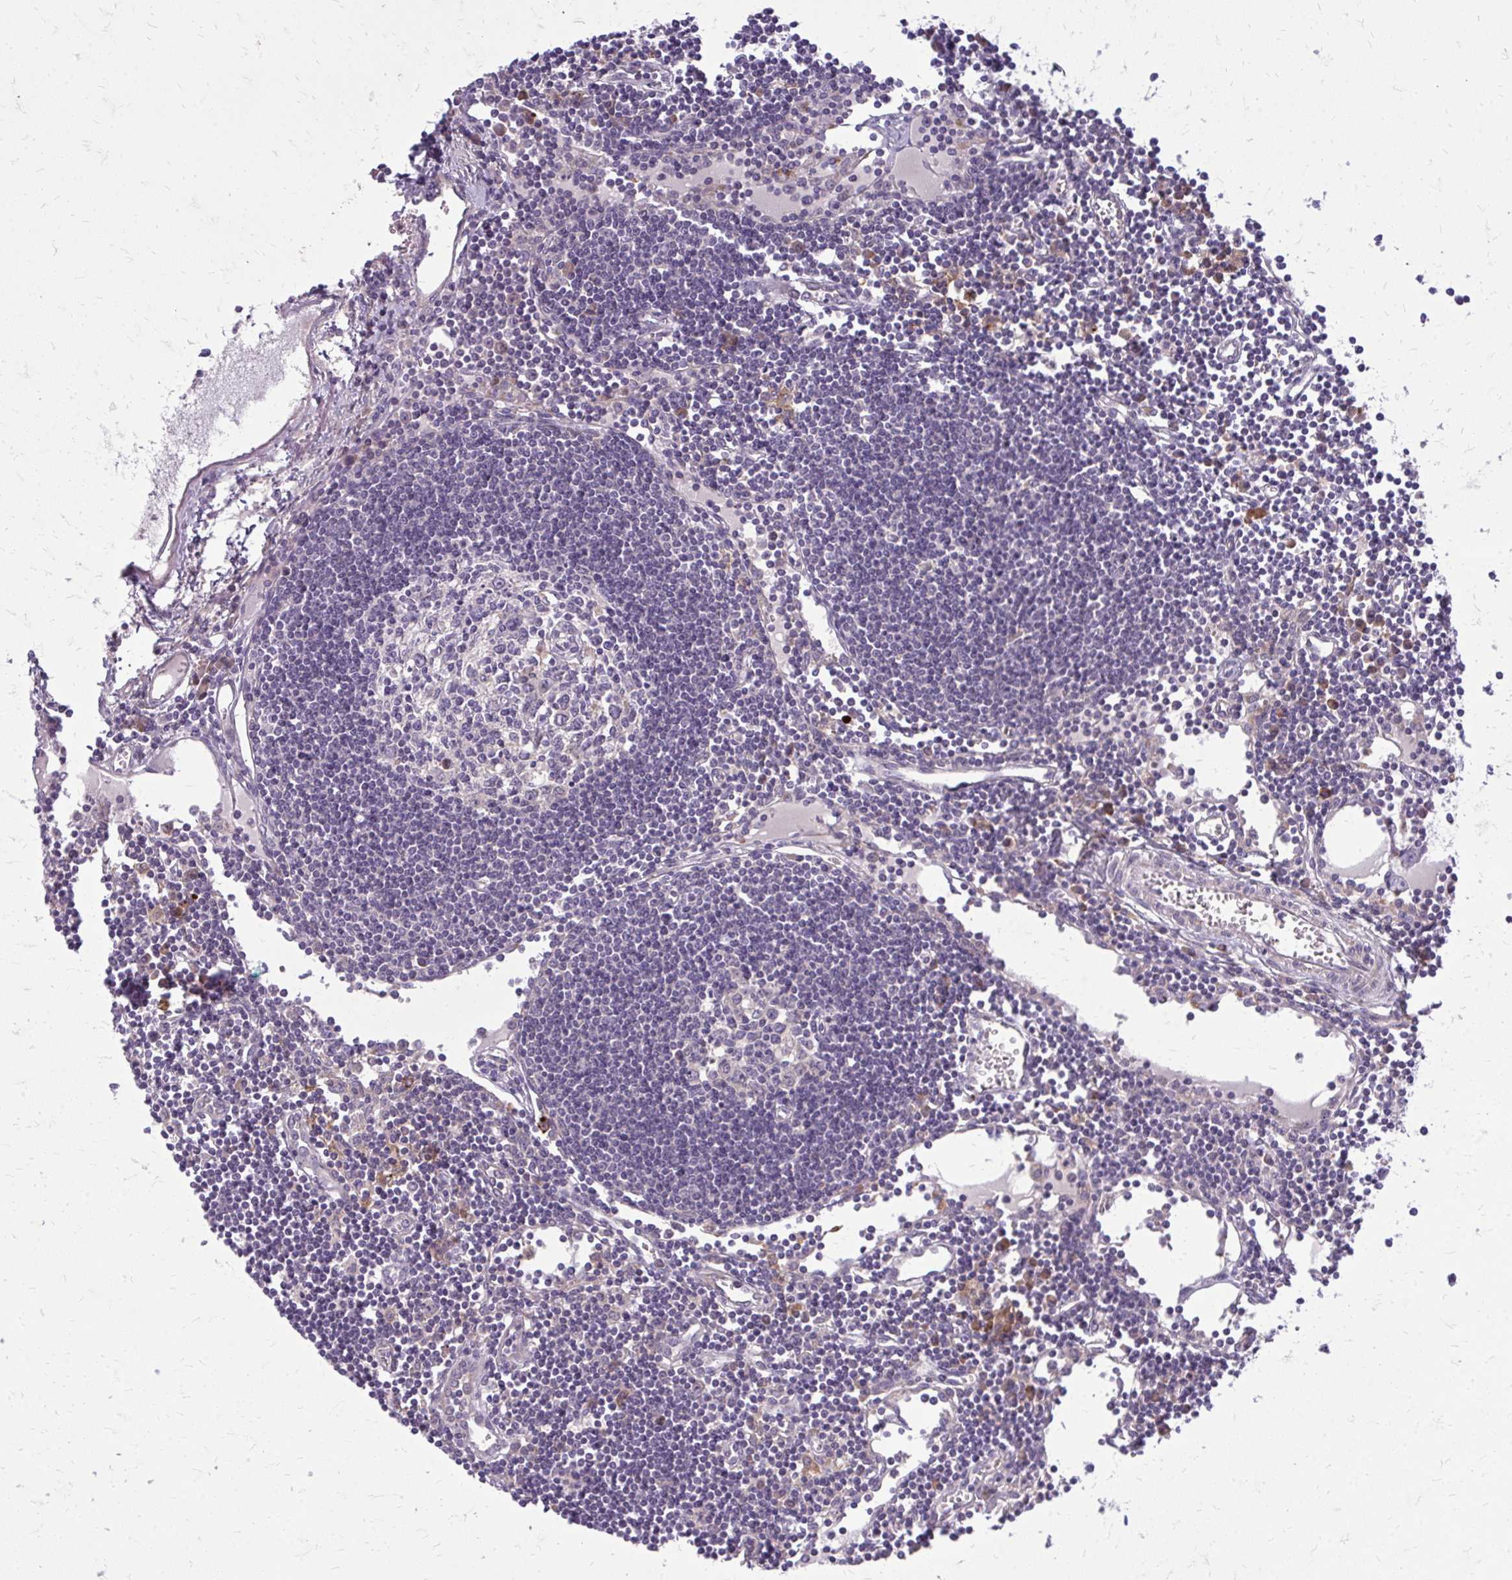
{"staining": {"intensity": "moderate", "quantity": "<25%", "location": "cytoplasmic/membranous"}, "tissue": "lymph node", "cell_type": "Germinal center cells", "image_type": "normal", "snomed": [{"axis": "morphology", "description": "Normal tissue, NOS"}, {"axis": "topography", "description": "Lymph node"}], "caption": "Immunohistochemistry (IHC) of unremarkable human lymph node shows low levels of moderate cytoplasmic/membranous positivity in approximately <25% of germinal center cells.", "gene": "OXNAD1", "patient": {"sex": "female", "age": 65}}